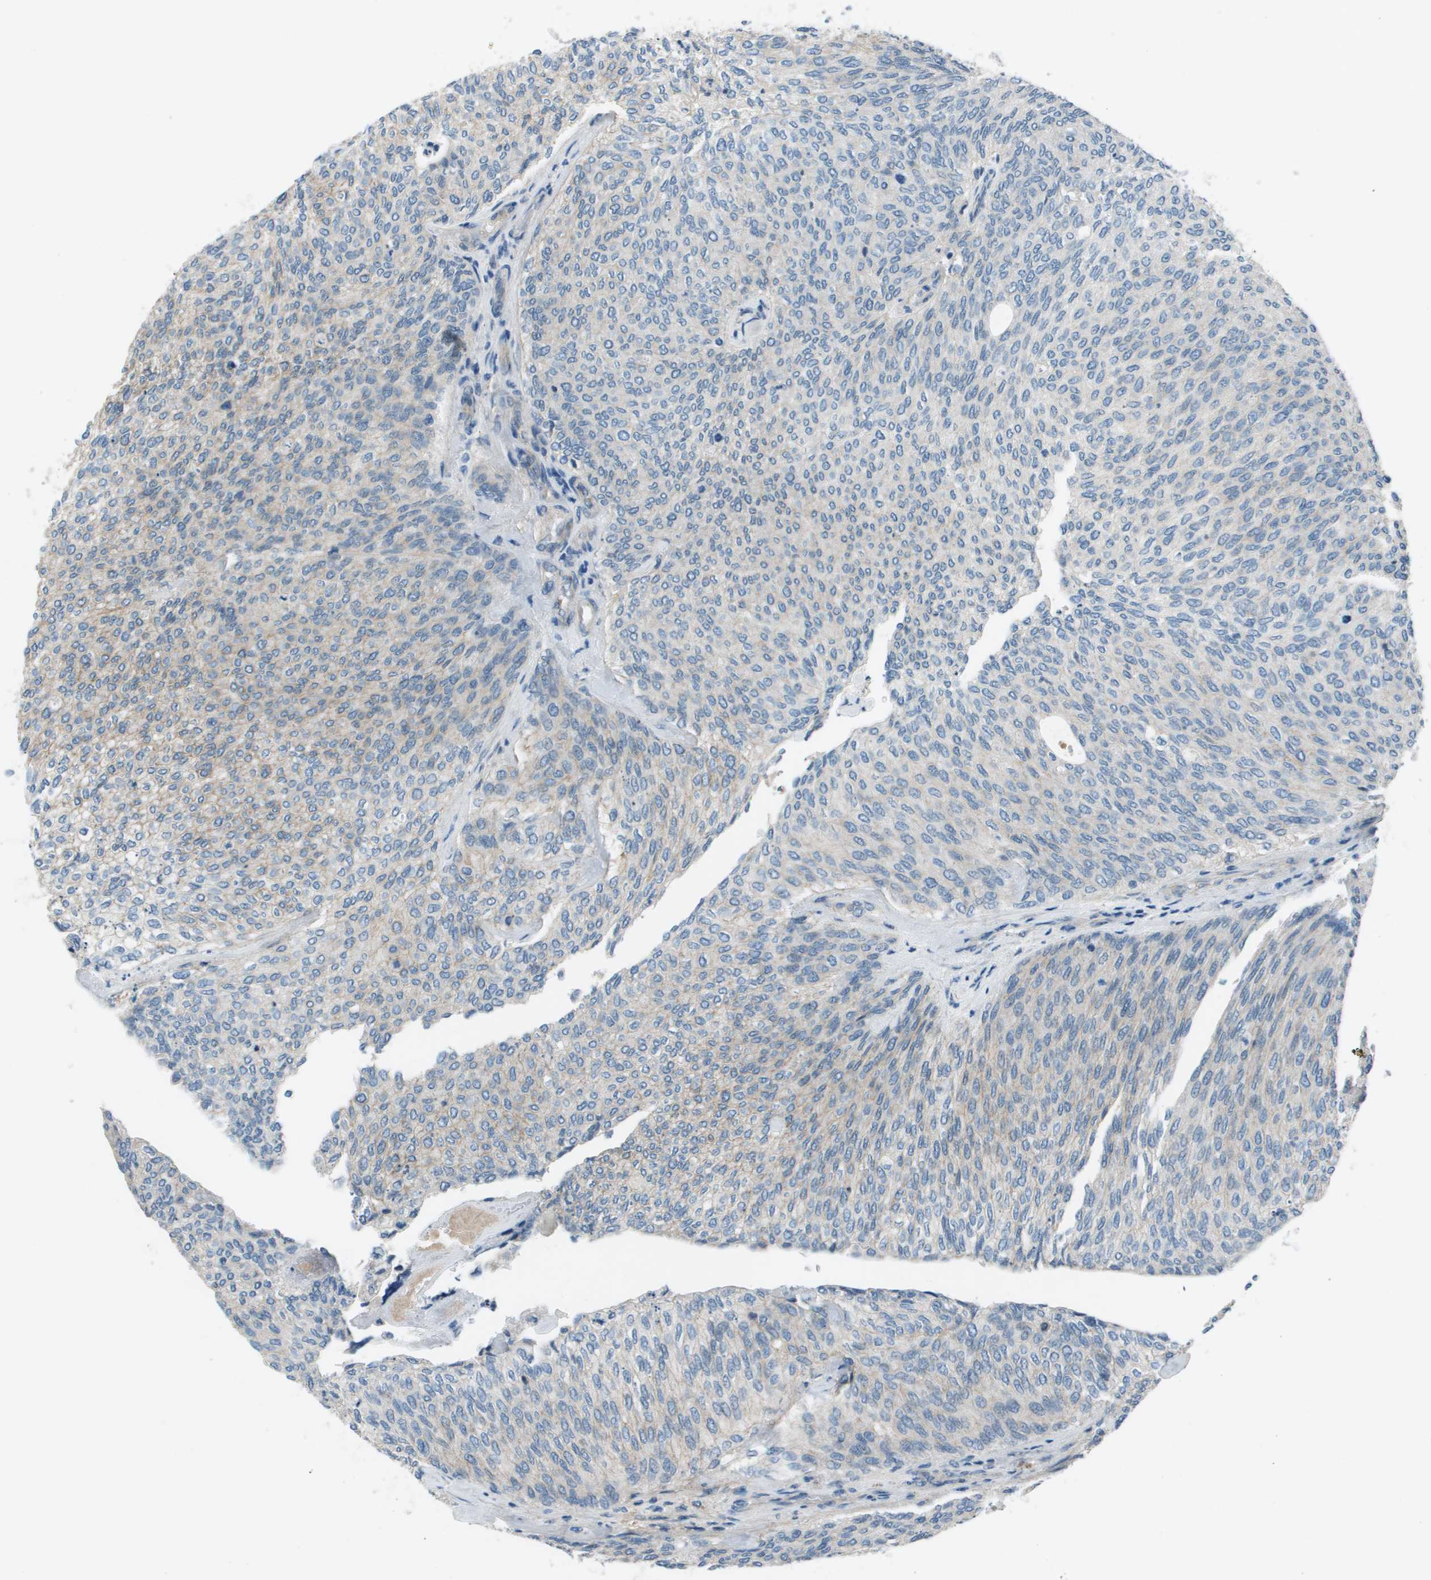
{"staining": {"intensity": "weak", "quantity": "<25%", "location": "cytoplasmic/membranous"}, "tissue": "urothelial cancer", "cell_type": "Tumor cells", "image_type": "cancer", "snomed": [{"axis": "morphology", "description": "Urothelial carcinoma, Low grade"}, {"axis": "topography", "description": "Urinary bladder"}], "caption": "High magnification brightfield microscopy of urothelial cancer stained with DAB (brown) and counterstained with hematoxylin (blue): tumor cells show no significant staining. Brightfield microscopy of IHC stained with DAB (3,3'-diaminobenzidine) (brown) and hematoxylin (blue), captured at high magnification.", "gene": "PCOLCE", "patient": {"sex": "female", "age": 79}}